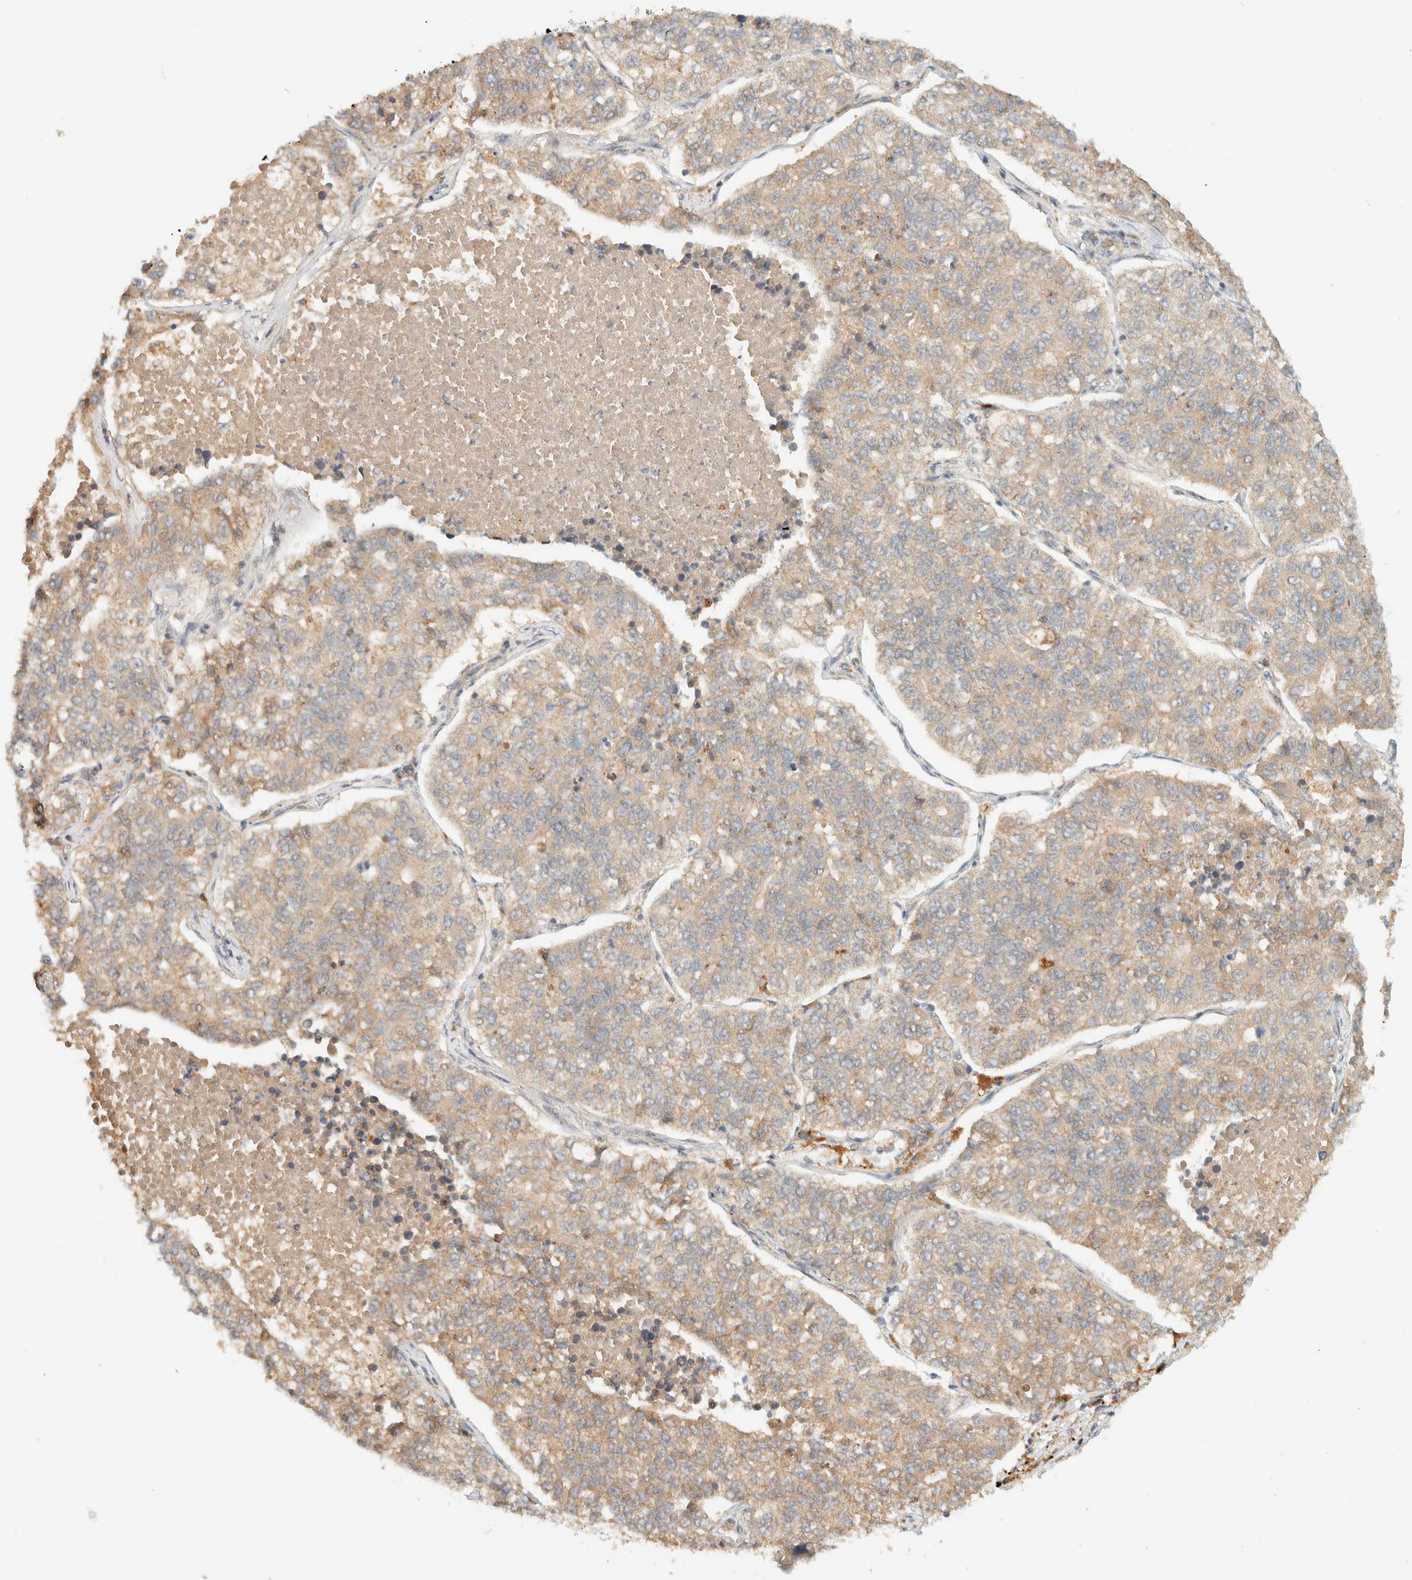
{"staining": {"intensity": "weak", "quantity": ">75%", "location": "cytoplasmic/membranous"}, "tissue": "lung cancer", "cell_type": "Tumor cells", "image_type": "cancer", "snomed": [{"axis": "morphology", "description": "Adenocarcinoma, NOS"}, {"axis": "topography", "description": "Lung"}], "caption": "A high-resolution micrograph shows immunohistochemistry (IHC) staining of adenocarcinoma (lung), which shows weak cytoplasmic/membranous expression in about >75% of tumor cells. The protein is stained brown, and the nuclei are stained in blue (DAB (3,3'-diaminobenzidine) IHC with brightfield microscopy, high magnification).", "gene": "ZBTB34", "patient": {"sex": "male", "age": 49}}